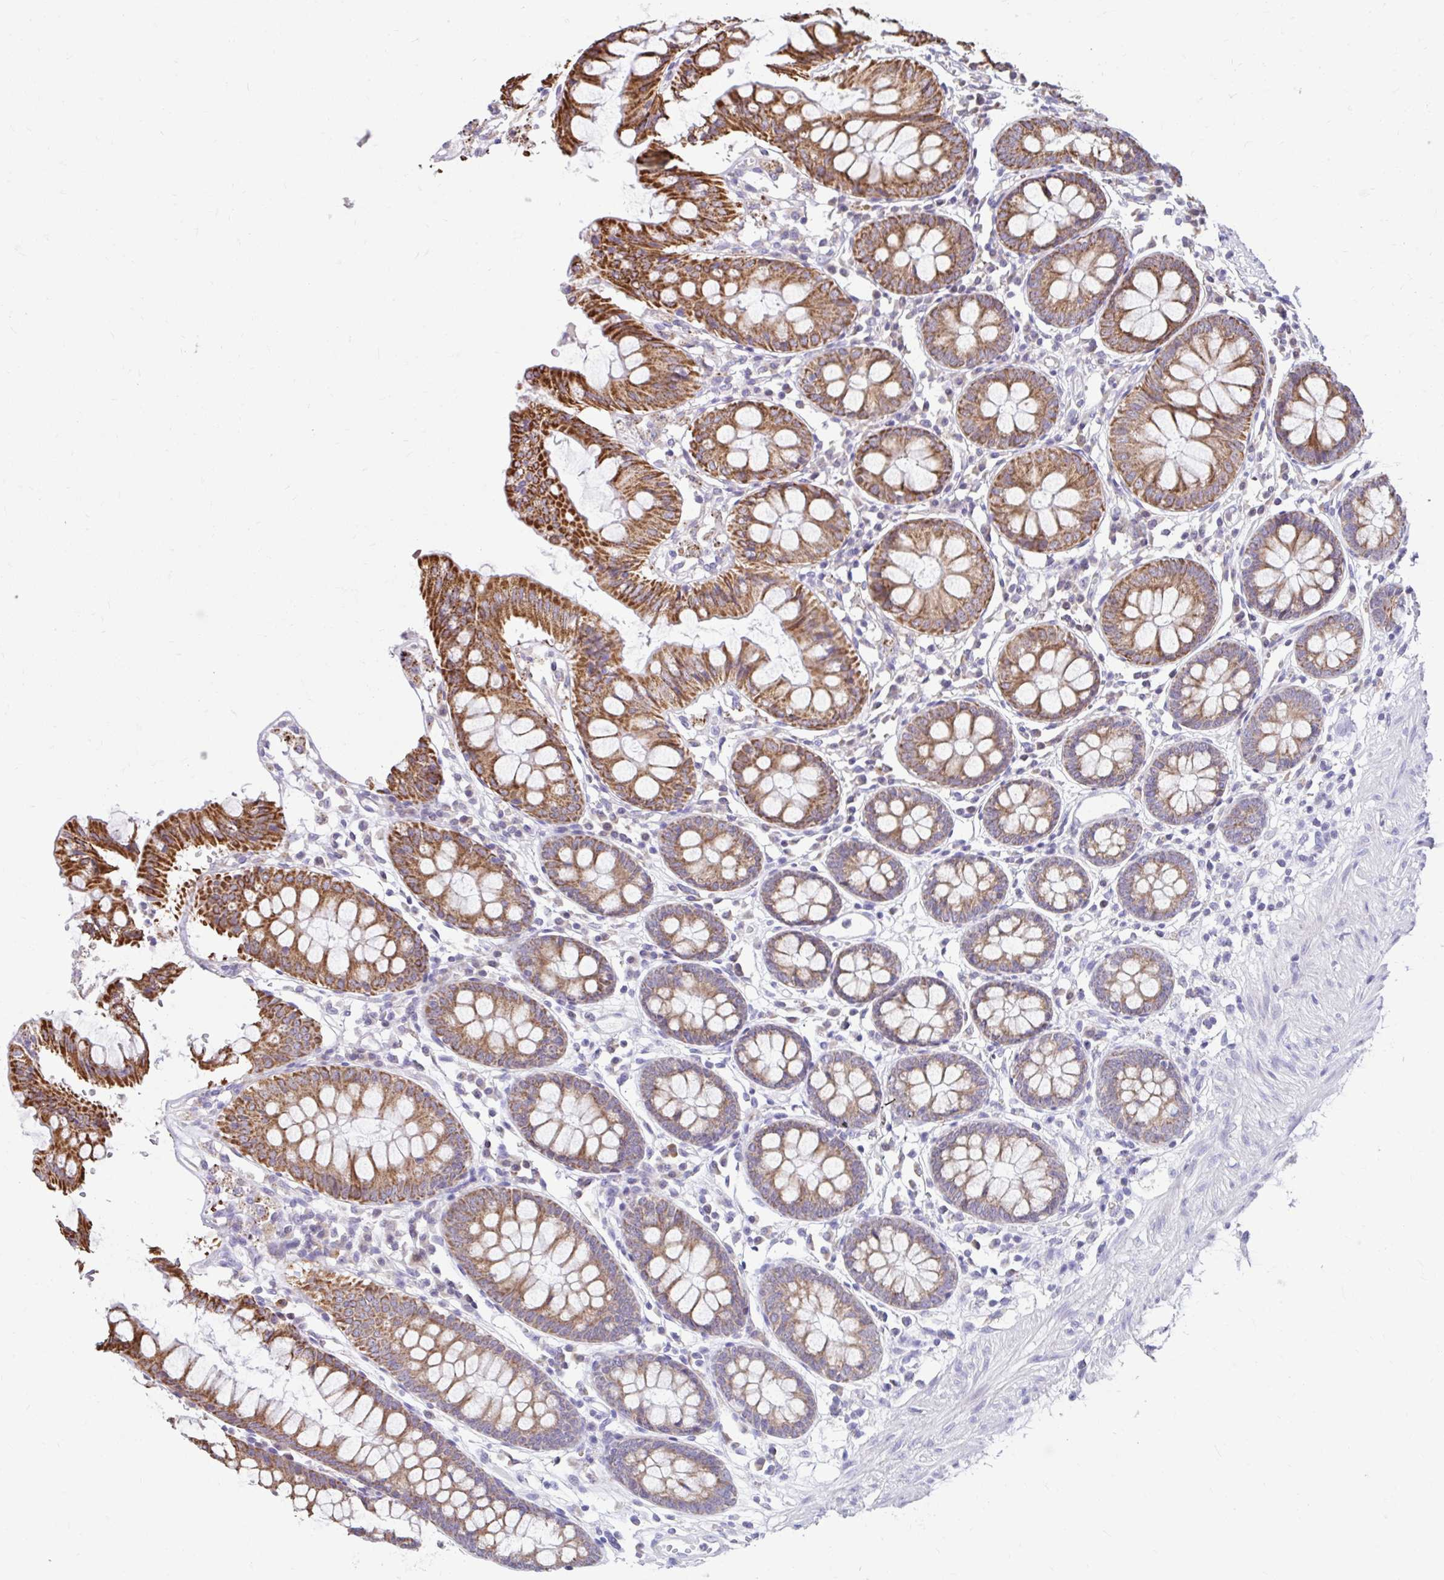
{"staining": {"intensity": "weak", "quantity": ">75%", "location": "cytoplasmic/membranous"}, "tissue": "colon", "cell_type": "Endothelial cells", "image_type": "normal", "snomed": [{"axis": "morphology", "description": "Normal tissue, NOS"}, {"axis": "topography", "description": "Colon"}], "caption": "Immunohistochemical staining of benign human colon exhibits weak cytoplasmic/membranous protein expression in approximately >75% of endothelial cells. The protein of interest is stained brown, and the nuclei are stained in blue (DAB (3,3'-diaminobenzidine) IHC with brightfield microscopy, high magnification).", "gene": "NT5C1B", "patient": {"sex": "female", "age": 84}}